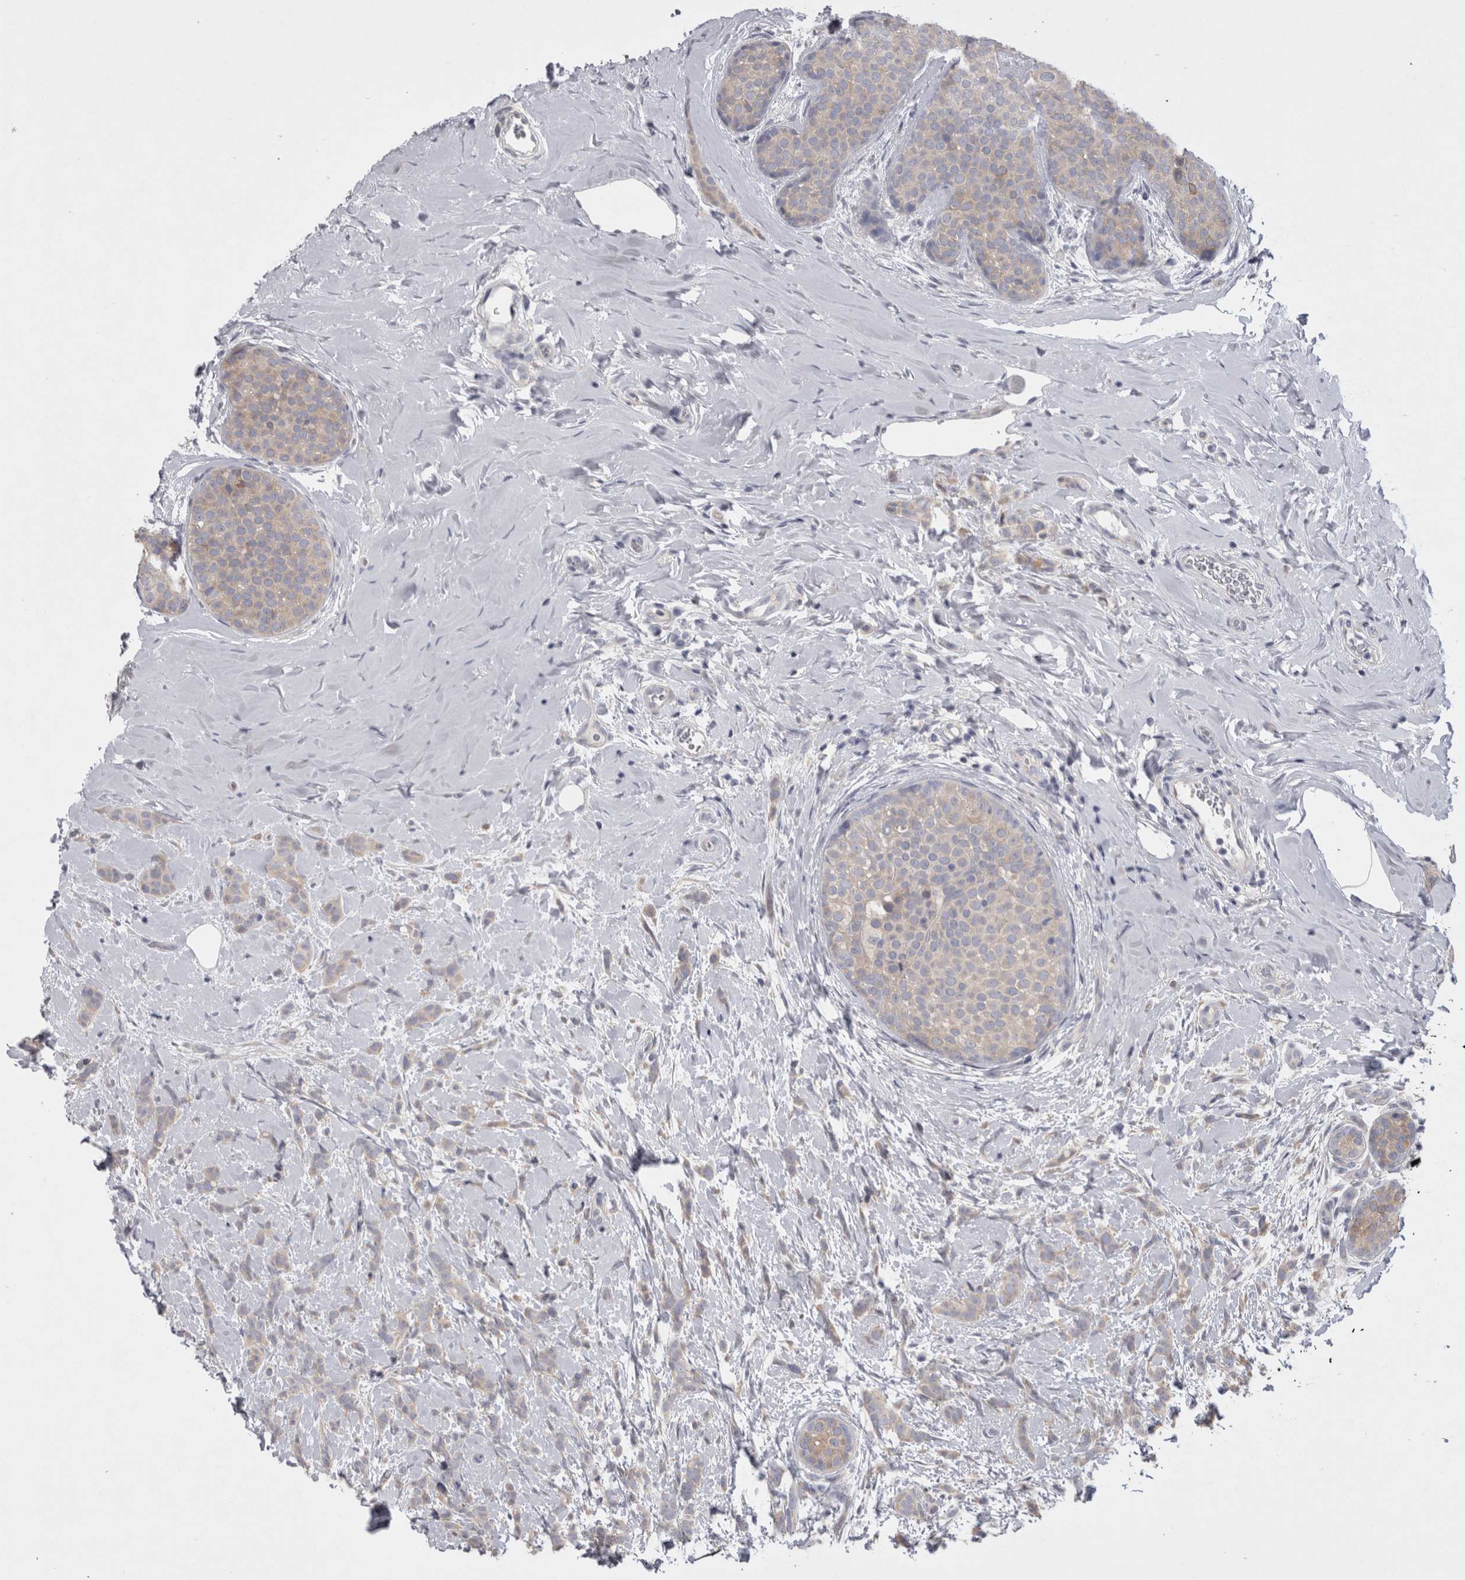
{"staining": {"intensity": "negative", "quantity": "none", "location": "none"}, "tissue": "breast cancer", "cell_type": "Tumor cells", "image_type": "cancer", "snomed": [{"axis": "morphology", "description": "Lobular carcinoma, in situ"}, {"axis": "morphology", "description": "Lobular carcinoma"}, {"axis": "topography", "description": "Breast"}], "caption": "Immunohistochemistry micrograph of human breast lobular carcinoma stained for a protein (brown), which displays no positivity in tumor cells. (Brightfield microscopy of DAB IHC at high magnification).", "gene": "LRRC40", "patient": {"sex": "female", "age": 41}}